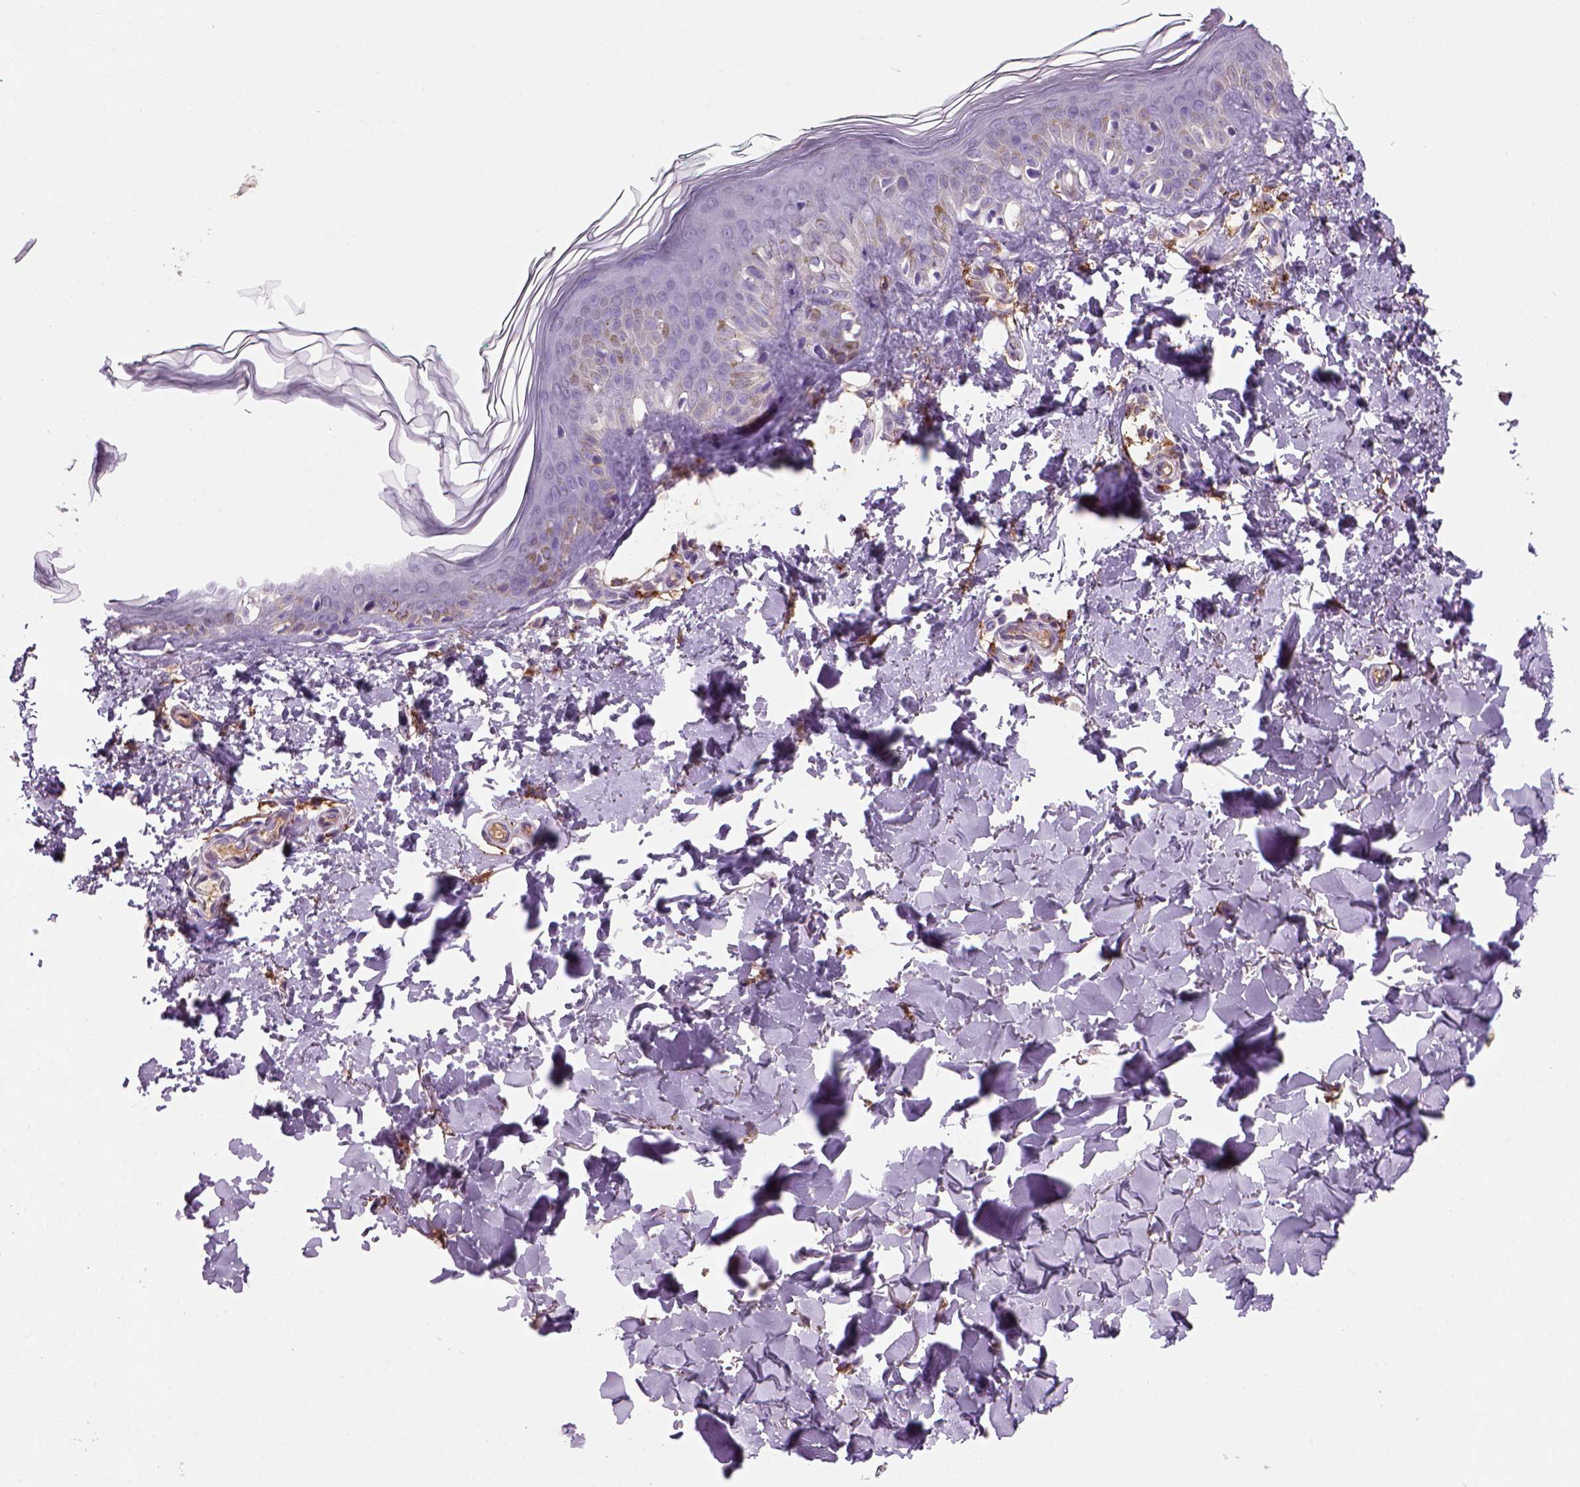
{"staining": {"intensity": "negative", "quantity": "none", "location": "none"}, "tissue": "skin", "cell_type": "Fibroblasts", "image_type": "normal", "snomed": [{"axis": "morphology", "description": "Normal tissue, NOS"}, {"axis": "topography", "description": "Skin"}, {"axis": "topography", "description": "Peripheral nerve tissue"}], "caption": "Fibroblasts show no significant protein staining in benign skin. (IHC, brightfield microscopy, high magnification).", "gene": "CD14", "patient": {"sex": "female", "age": 45}}